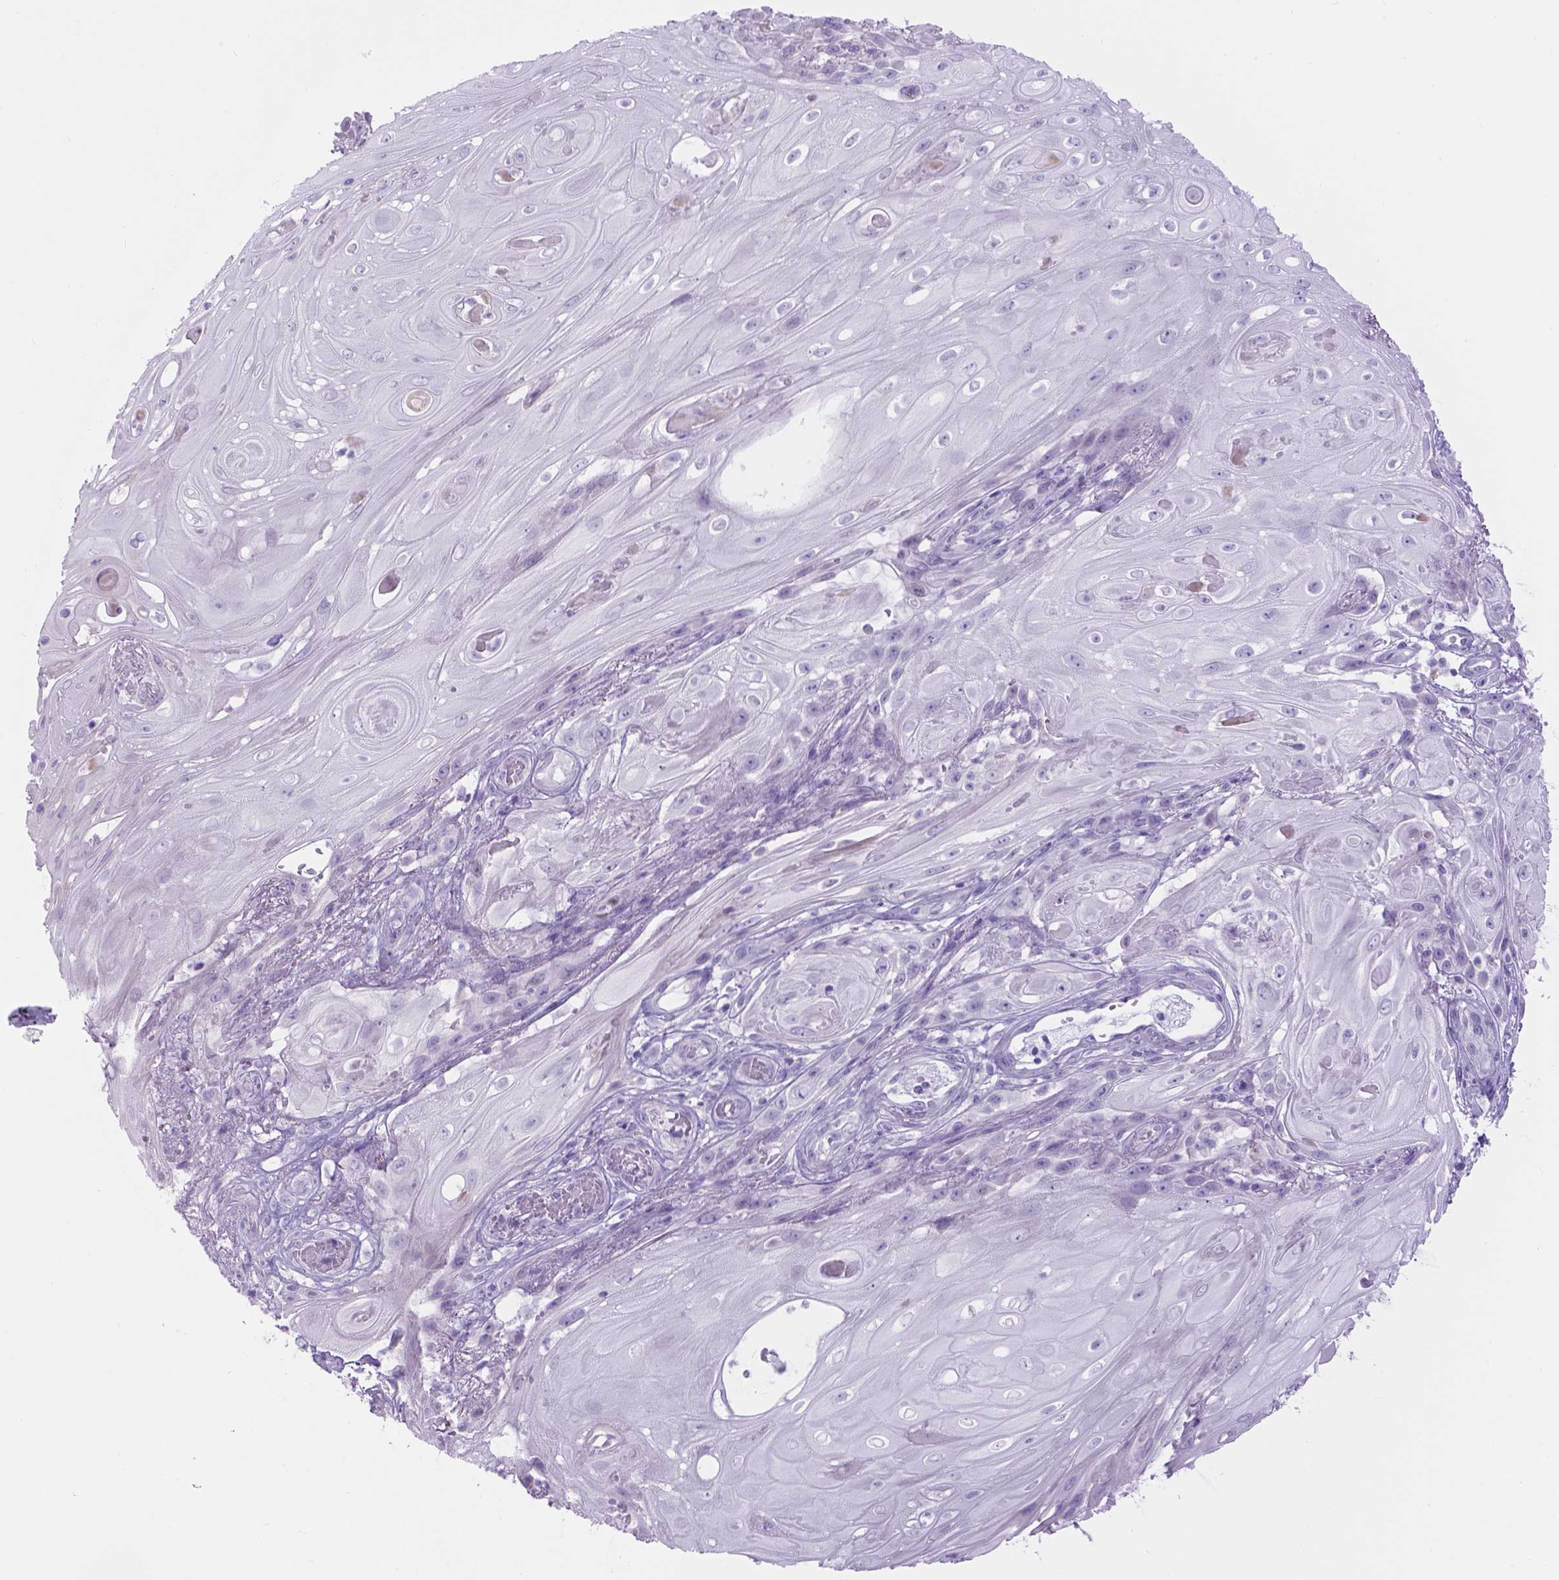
{"staining": {"intensity": "negative", "quantity": "none", "location": "none"}, "tissue": "skin cancer", "cell_type": "Tumor cells", "image_type": "cancer", "snomed": [{"axis": "morphology", "description": "Squamous cell carcinoma, NOS"}, {"axis": "topography", "description": "Skin"}], "caption": "Tumor cells are negative for brown protein staining in squamous cell carcinoma (skin). Nuclei are stained in blue.", "gene": "SPAG6", "patient": {"sex": "male", "age": 62}}